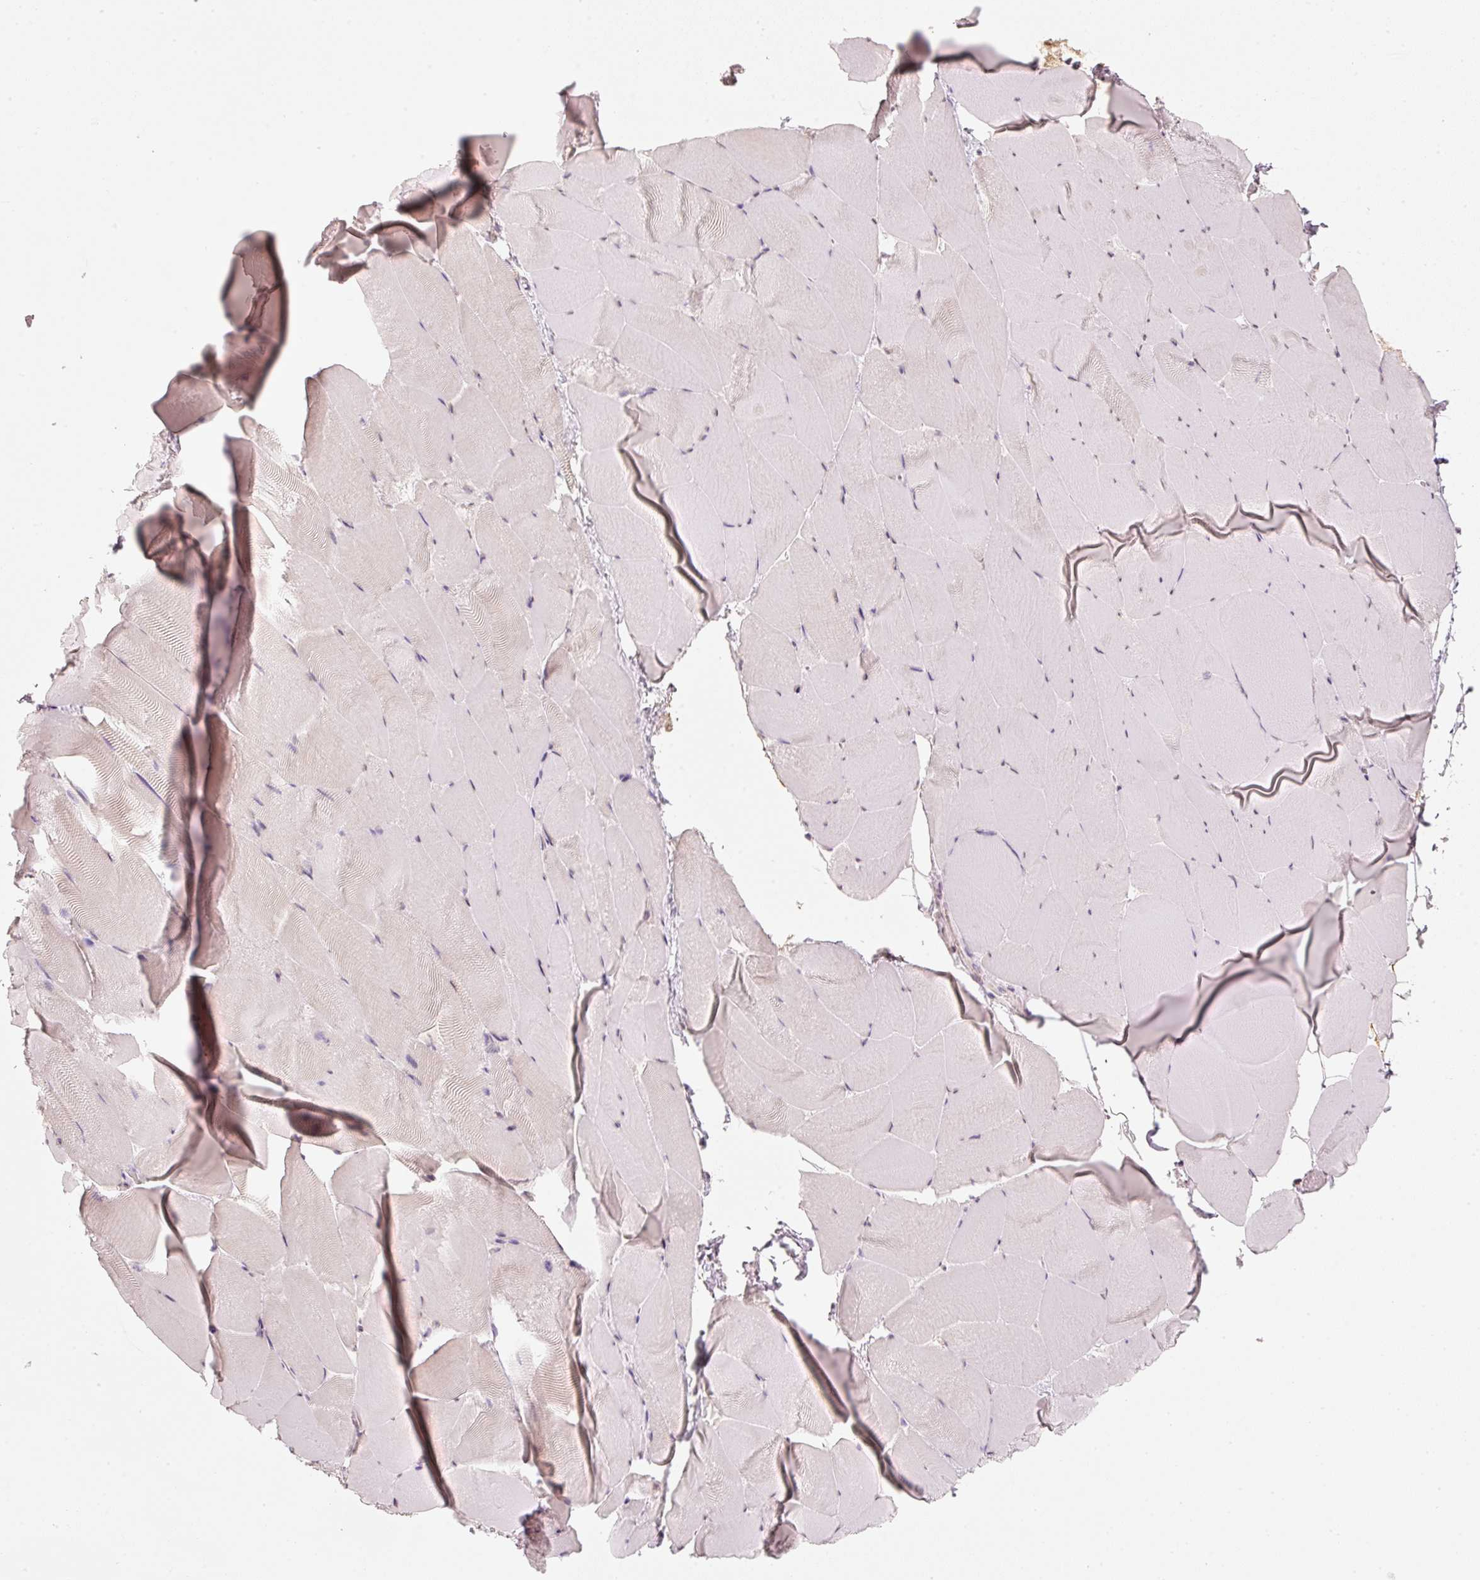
{"staining": {"intensity": "negative", "quantity": "none", "location": "none"}, "tissue": "skeletal muscle", "cell_type": "Myocytes", "image_type": "normal", "snomed": [{"axis": "morphology", "description": "Normal tissue, NOS"}, {"axis": "topography", "description": "Skeletal muscle"}], "caption": "The IHC histopathology image has no significant expression in myocytes of skeletal muscle.", "gene": "STEAP1", "patient": {"sex": "female", "age": 64}}